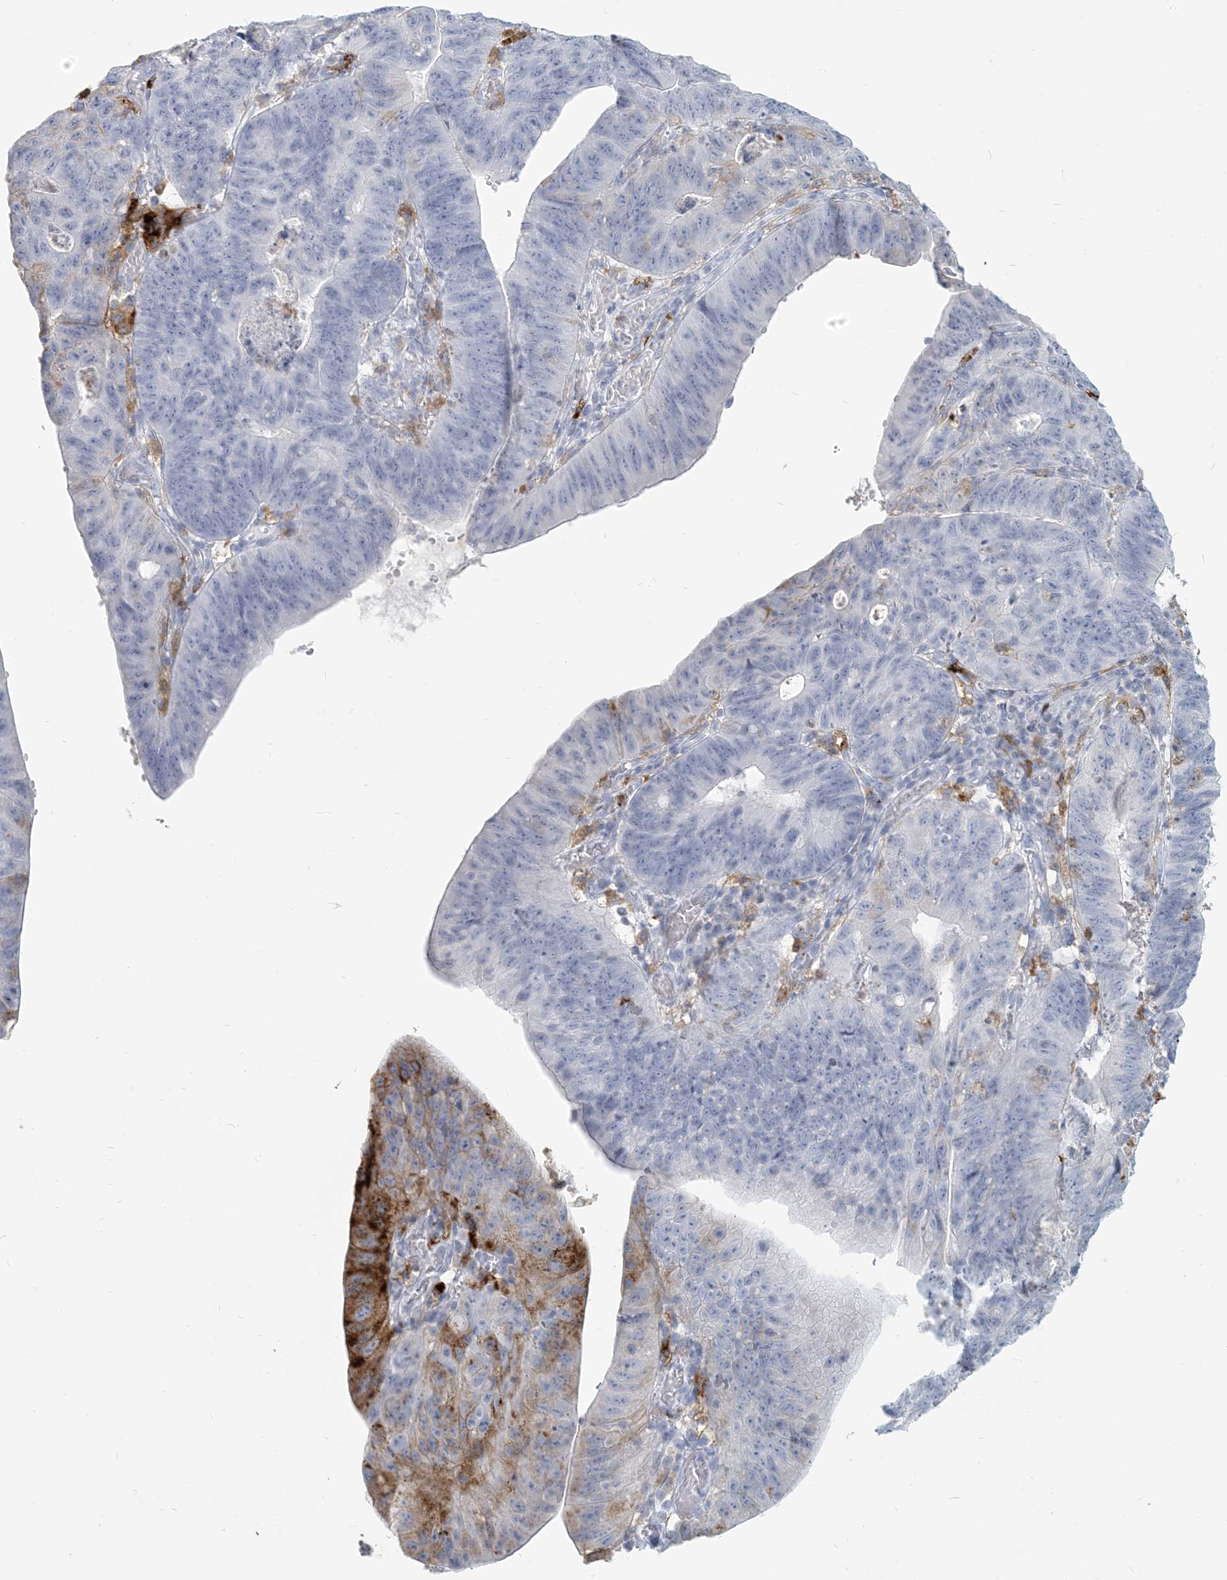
{"staining": {"intensity": "moderate", "quantity": "<25%", "location": "cytoplasmic/membranous"}, "tissue": "stomach cancer", "cell_type": "Tumor cells", "image_type": "cancer", "snomed": [{"axis": "morphology", "description": "Adenocarcinoma, NOS"}, {"axis": "topography", "description": "Stomach"}], "caption": "The photomicrograph reveals immunohistochemical staining of stomach cancer. There is moderate cytoplasmic/membranous expression is present in about <25% of tumor cells.", "gene": "HLA-DRB1", "patient": {"sex": "male", "age": 59}}